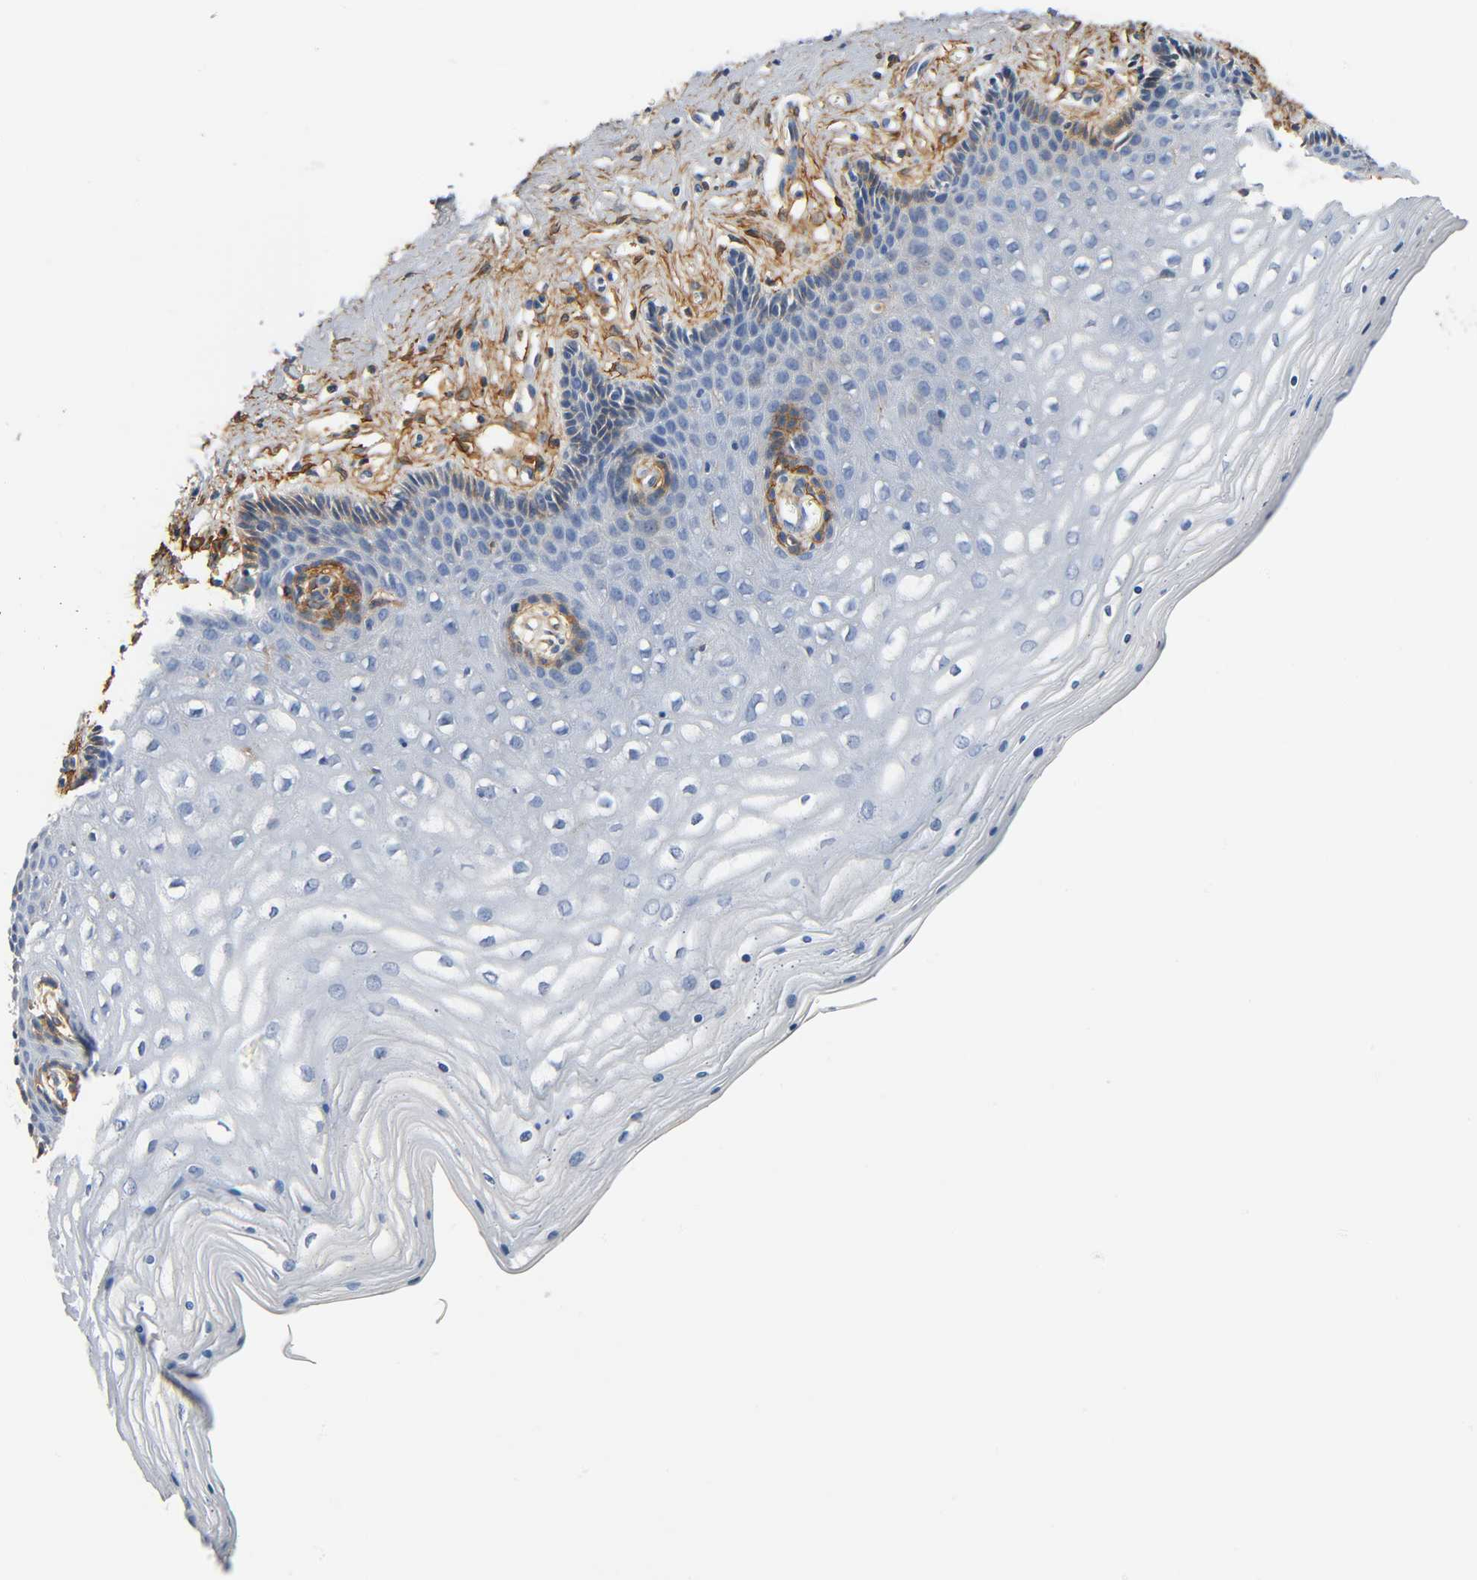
{"staining": {"intensity": "strong", "quantity": ">75%", "location": "cytoplasmic/membranous"}, "tissue": "cervix", "cell_type": "Glandular cells", "image_type": "normal", "snomed": [{"axis": "morphology", "description": "Normal tissue, NOS"}, {"axis": "topography", "description": "Cervix"}], "caption": "High-power microscopy captured an IHC photomicrograph of normal cervix, revealing strong cytoplasmic/membranous staining in about >75% of glandular cells.", "gene": "ANPEP", "patient": {"sex": "female", "age": 39}}